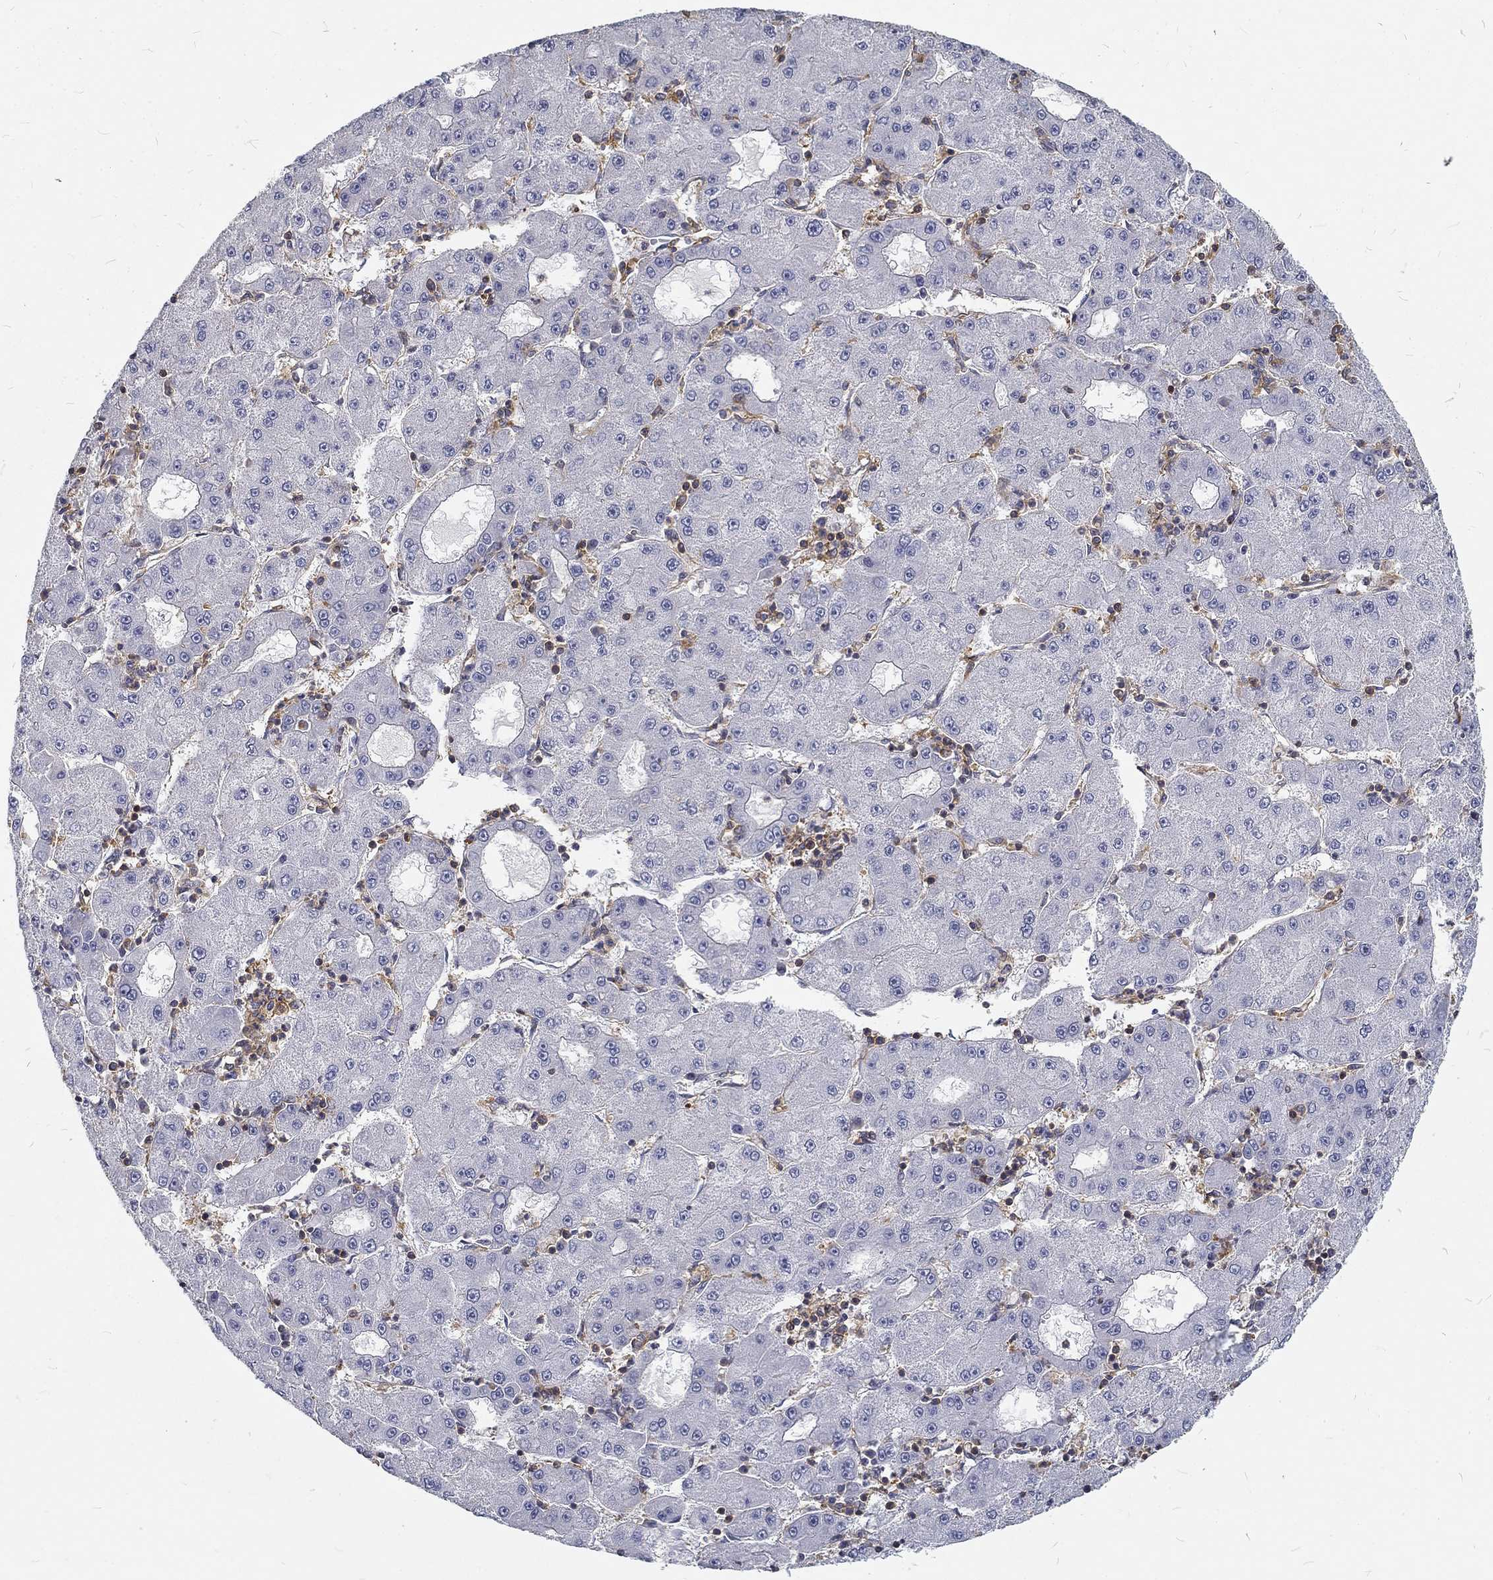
{"staining": {"intensity": "negative", "quantity": "none", "location": "none"}, "tissue": "liver cancer", "cell_type": "Tumor cells", "image_type": "cancer", "snomed": [{"axis": "morphology", "description": "Carcinoma, Hepatocellular, NOS"}, {"axis": "topography", "description": "Liver"}], "caption": "The histopathology image reveals no significant expression in tumor cells of liver hepatocellular carcinoma. (DAB IHC visualized using brightfield microscopy, high magnification).", "gene": "MTMR11", "patient": {"sex": "male", "age": 73}}